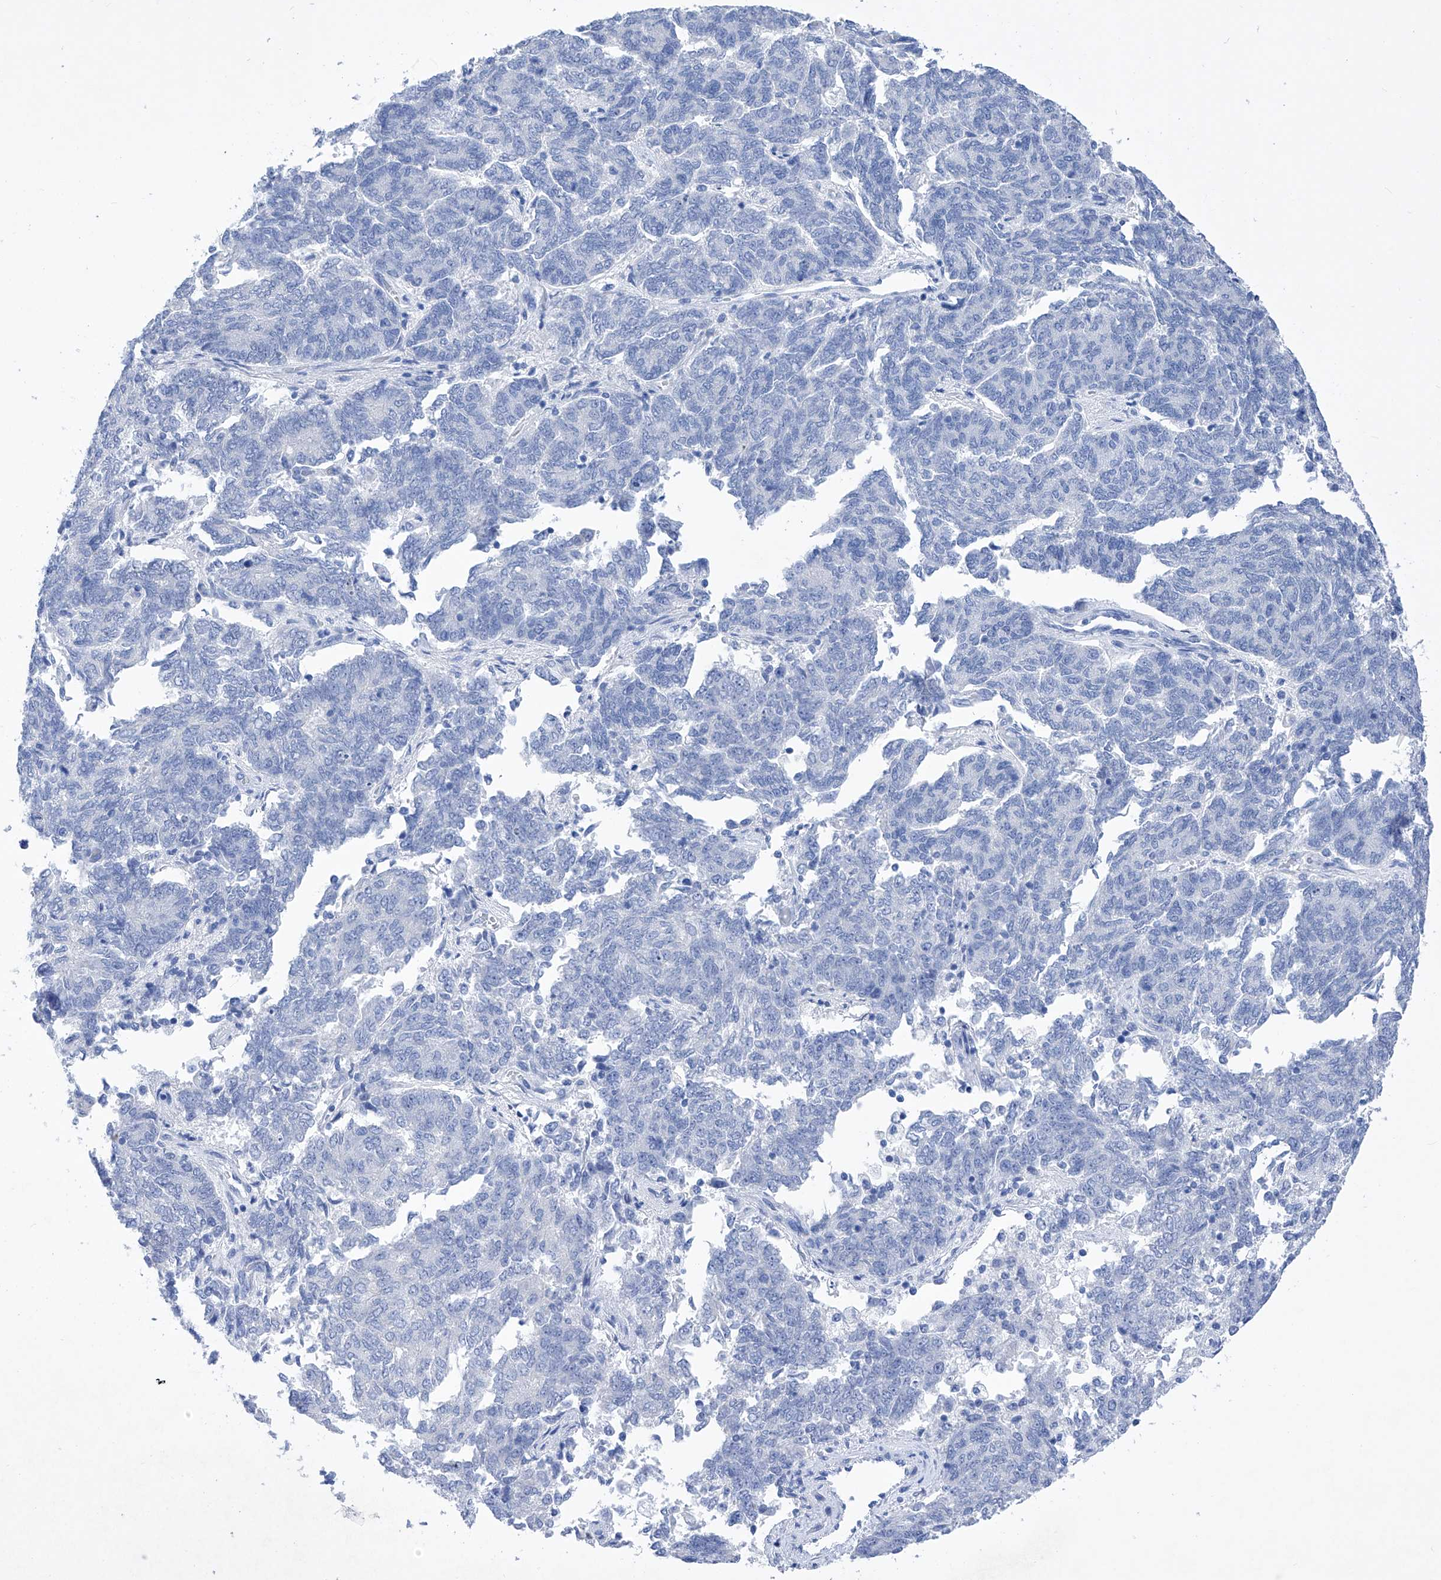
{"staining": {"intensity": "negative", "quantity": "none", "location": "none"}, "tissue": "endometrial cancer", "cell_type": "Tumor cells", "image_type": "cancer", "snomed": [{"axis": "morphology", "description": "Adenocarcinoma, NOS"}, {"axis": "topography", "description": "Endometrium"}], "caption": "This is a image of immunohistochemistry (IHC) staining of endometrial cancer, which shows no expression in tumor cells.", "gene": "BARX2", "patient": {"sex": "female", "age": 80}}